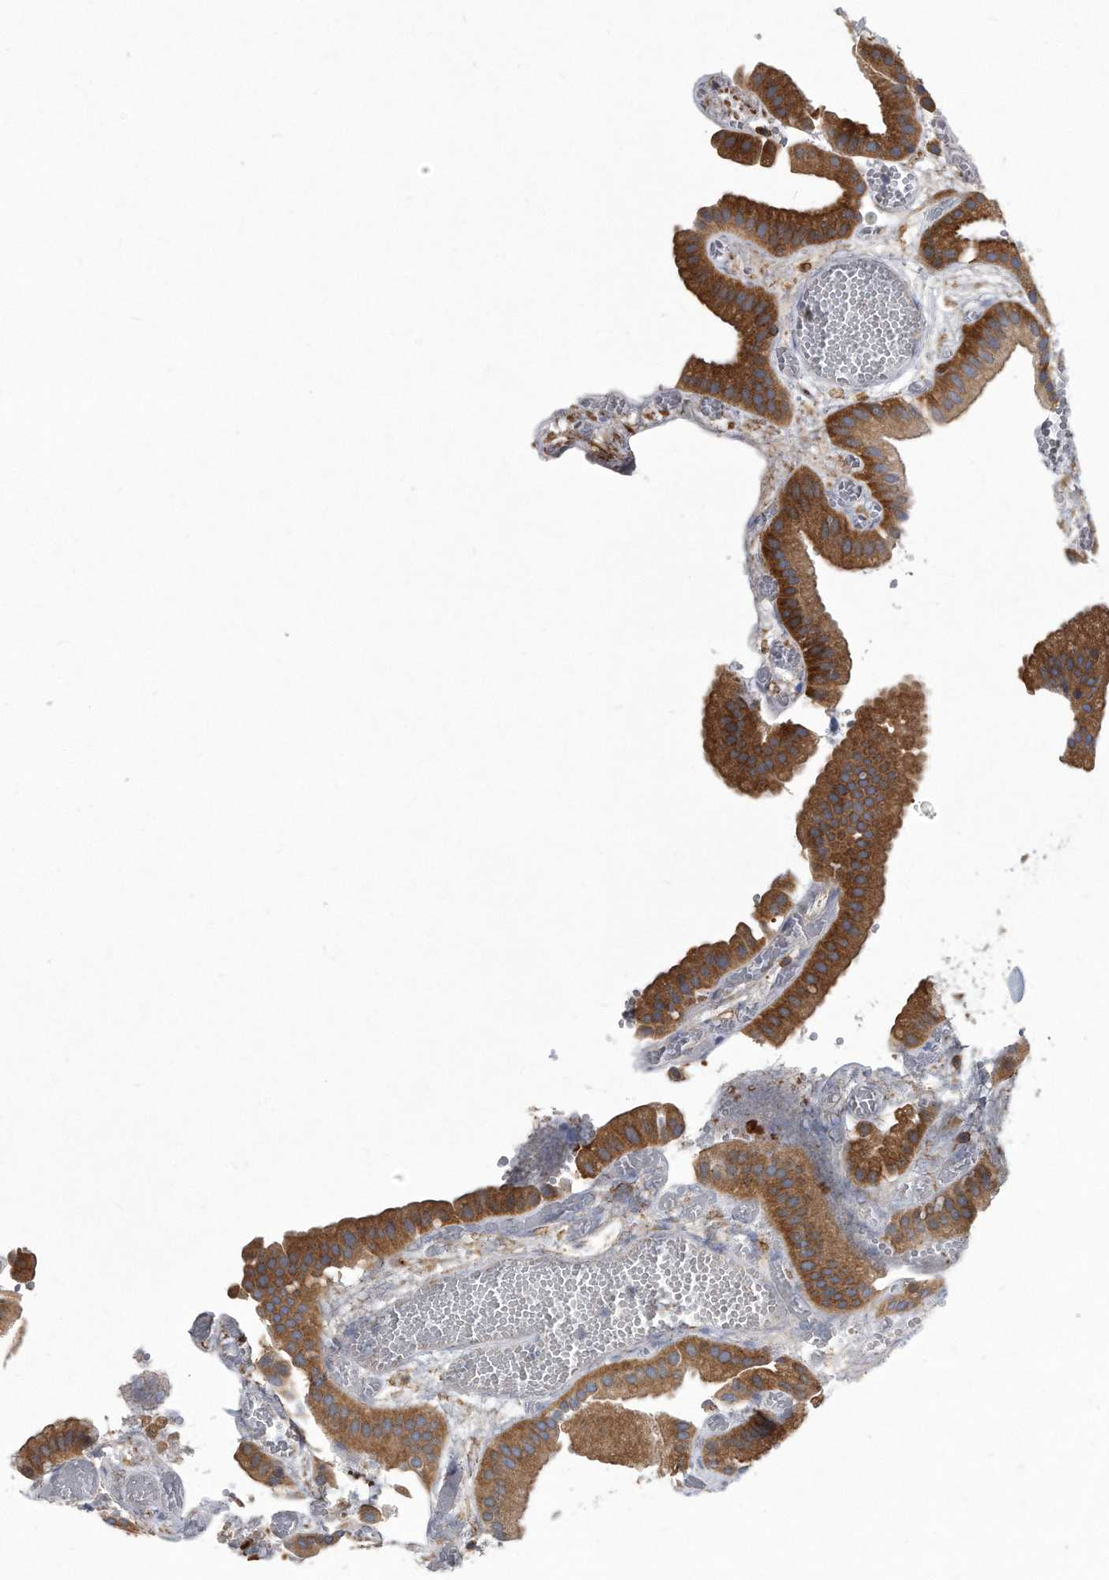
{"staining": {"intensity": "strong", "quantity": ">75%", "location": "cytoplasmic/membranous"}, "tissue": "gallbladder", "cell_type": "Glandular cells", "image_type": "normal", "snomed": [{"axis": "morphology", "description": "Normal tissue, NOS"}, {"axis": "topography", "description": "Gallbladder"}], "caption": "Strong cytoplasmic/membranous protein staining is identified in approximately >75% of glandular cells in gallbladder.", "gene": "ATG5", "patient": {"sex": "female", "age": 64}}